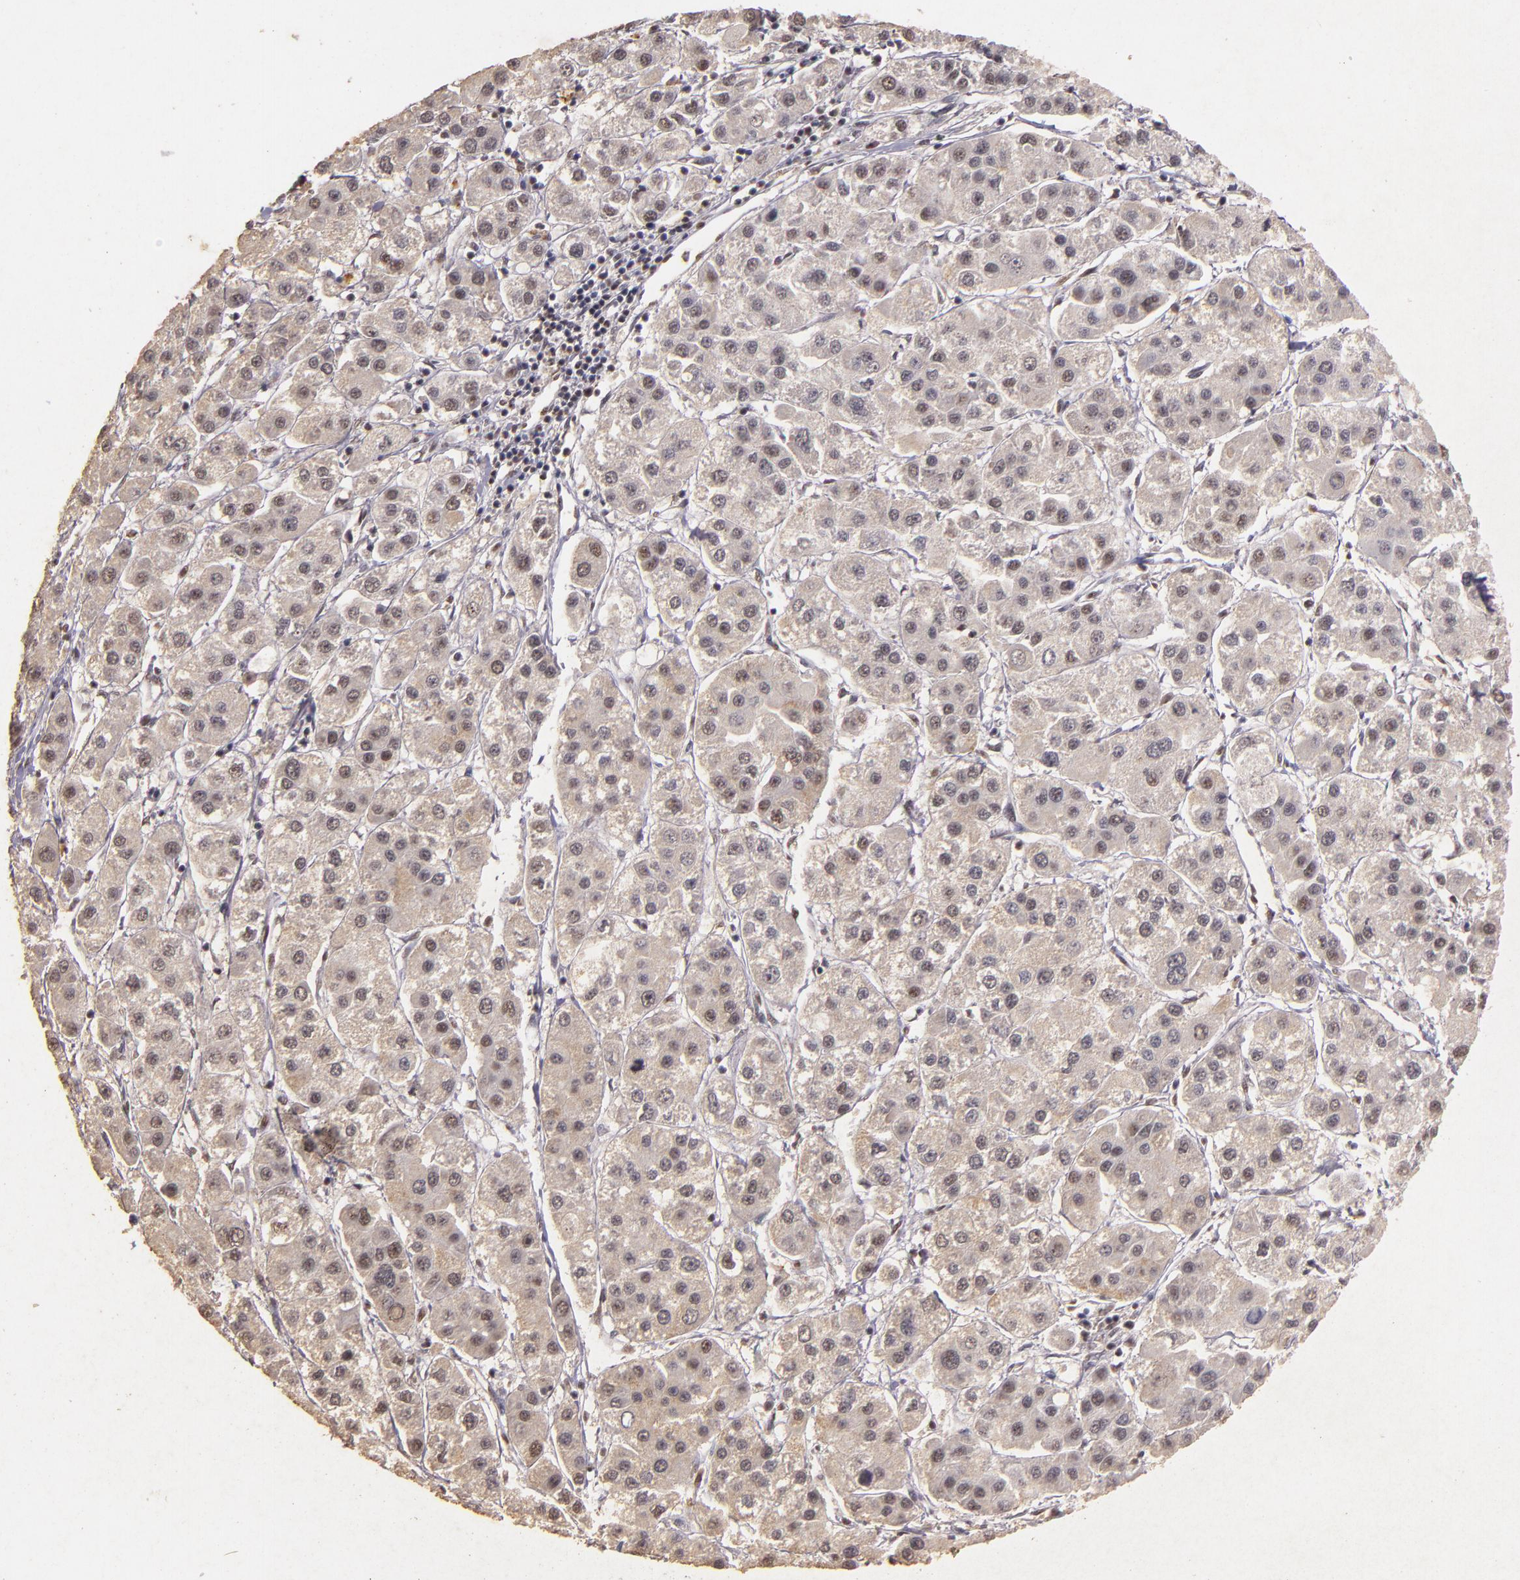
{"staining": {"intensity": "weak", "quantity": "<25%", "location": "nuclear"}, "tissue": "liver cancer", "cell_type": "Tumor cells", "image_type": "cancer", "snomed": [{"axis": "morphology", "description": "Carcinoma, Hepatocellular, NOS"}, {"axis": "topography", "description": "Liver"}], "caption": "Hepatocellular carcinoma (liver) was stained to show a protein in brown. There is no significant positivity in tumor cells.", "gene": "CBX3", "patient": {"sex": "female", "age": 85}}